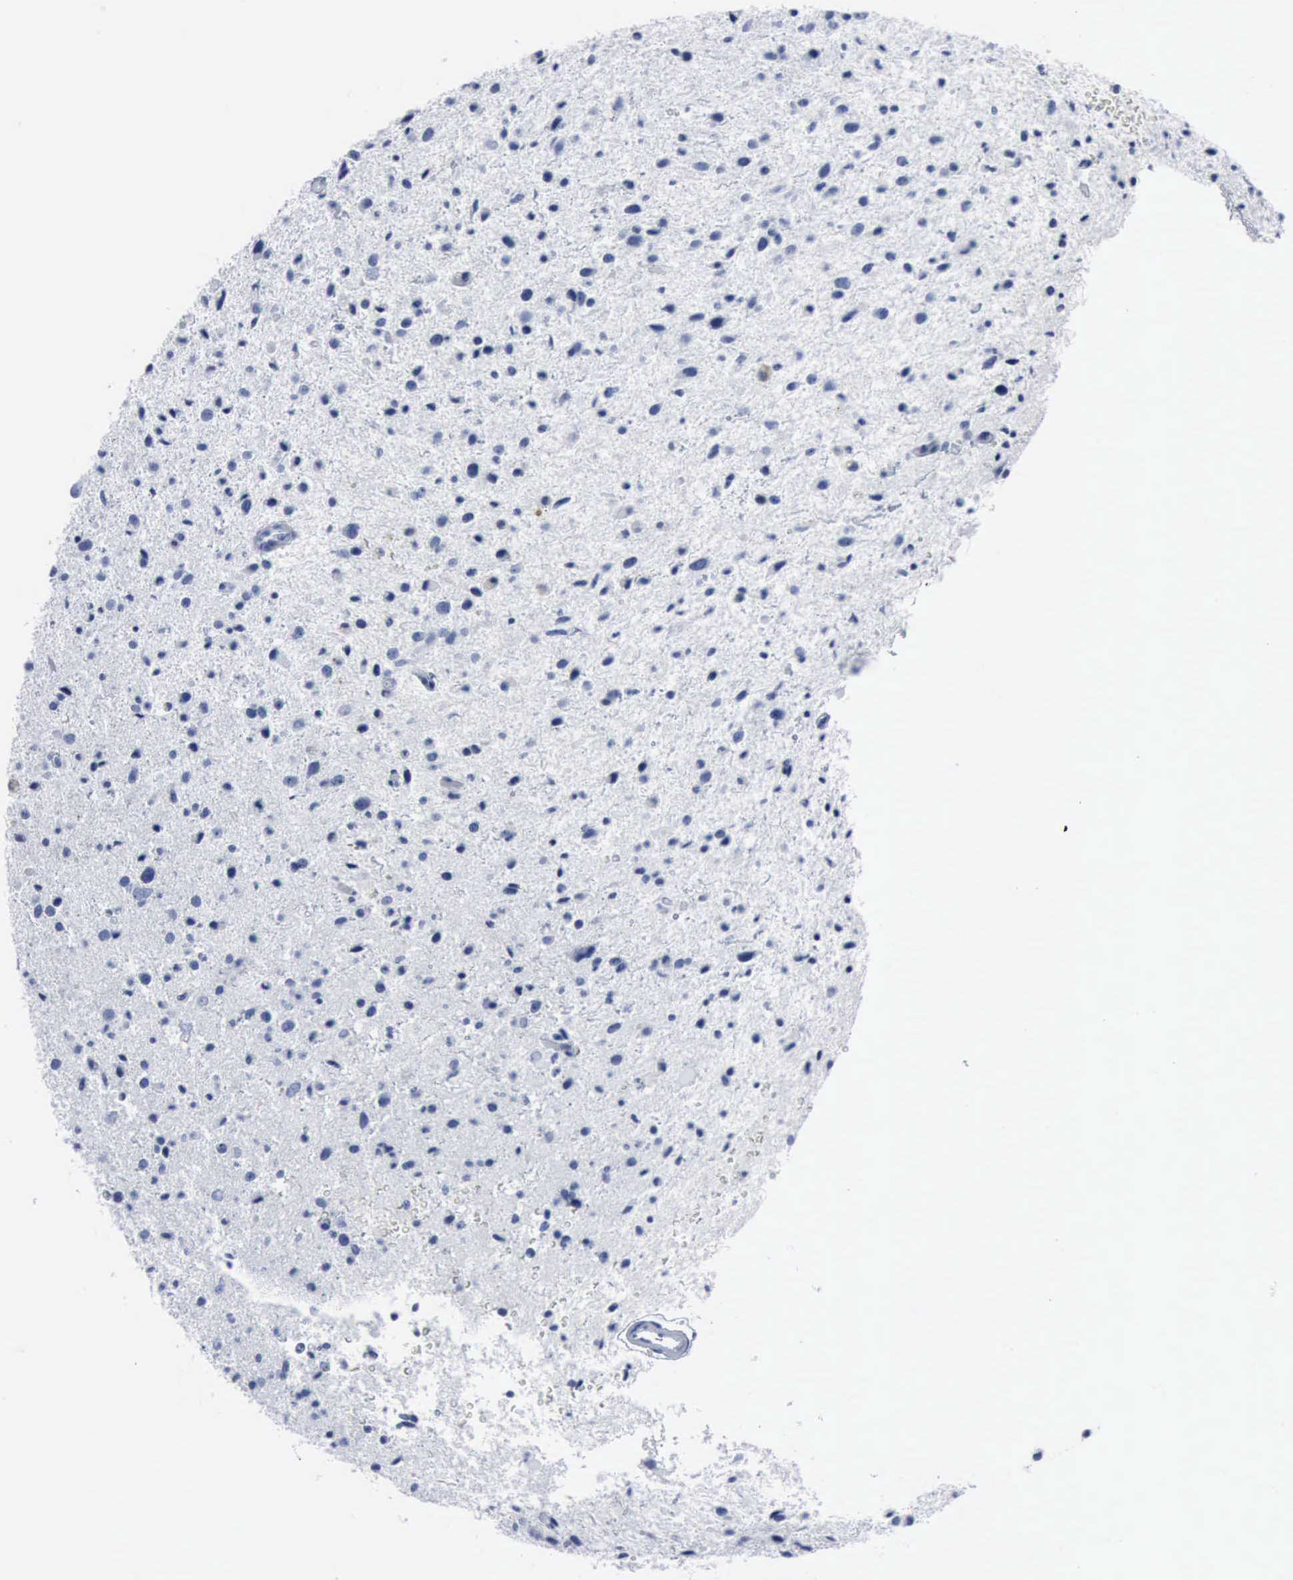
{"staining": {"intensity": "negative", "quantity": "none", "location": "none"}, "tissue": "glioma", "cell_type": "Tumor cells", "image_type": "cancer", "snomed": [{"axis": "morphology", "description": "Glioma, malignant, Low grade"}, {"axis": "topography", "description": "Brain"}], "caption": "A micrograph of human glioma is negative for staining in tumor cells. Brightfield microscopy of immunohistochemistry (IHC) stained with DAB (brown) and hematoxylin (blue), captured at high magnification.", "gene": "DMD", "patient": {"sex": "female", "age": 46}}